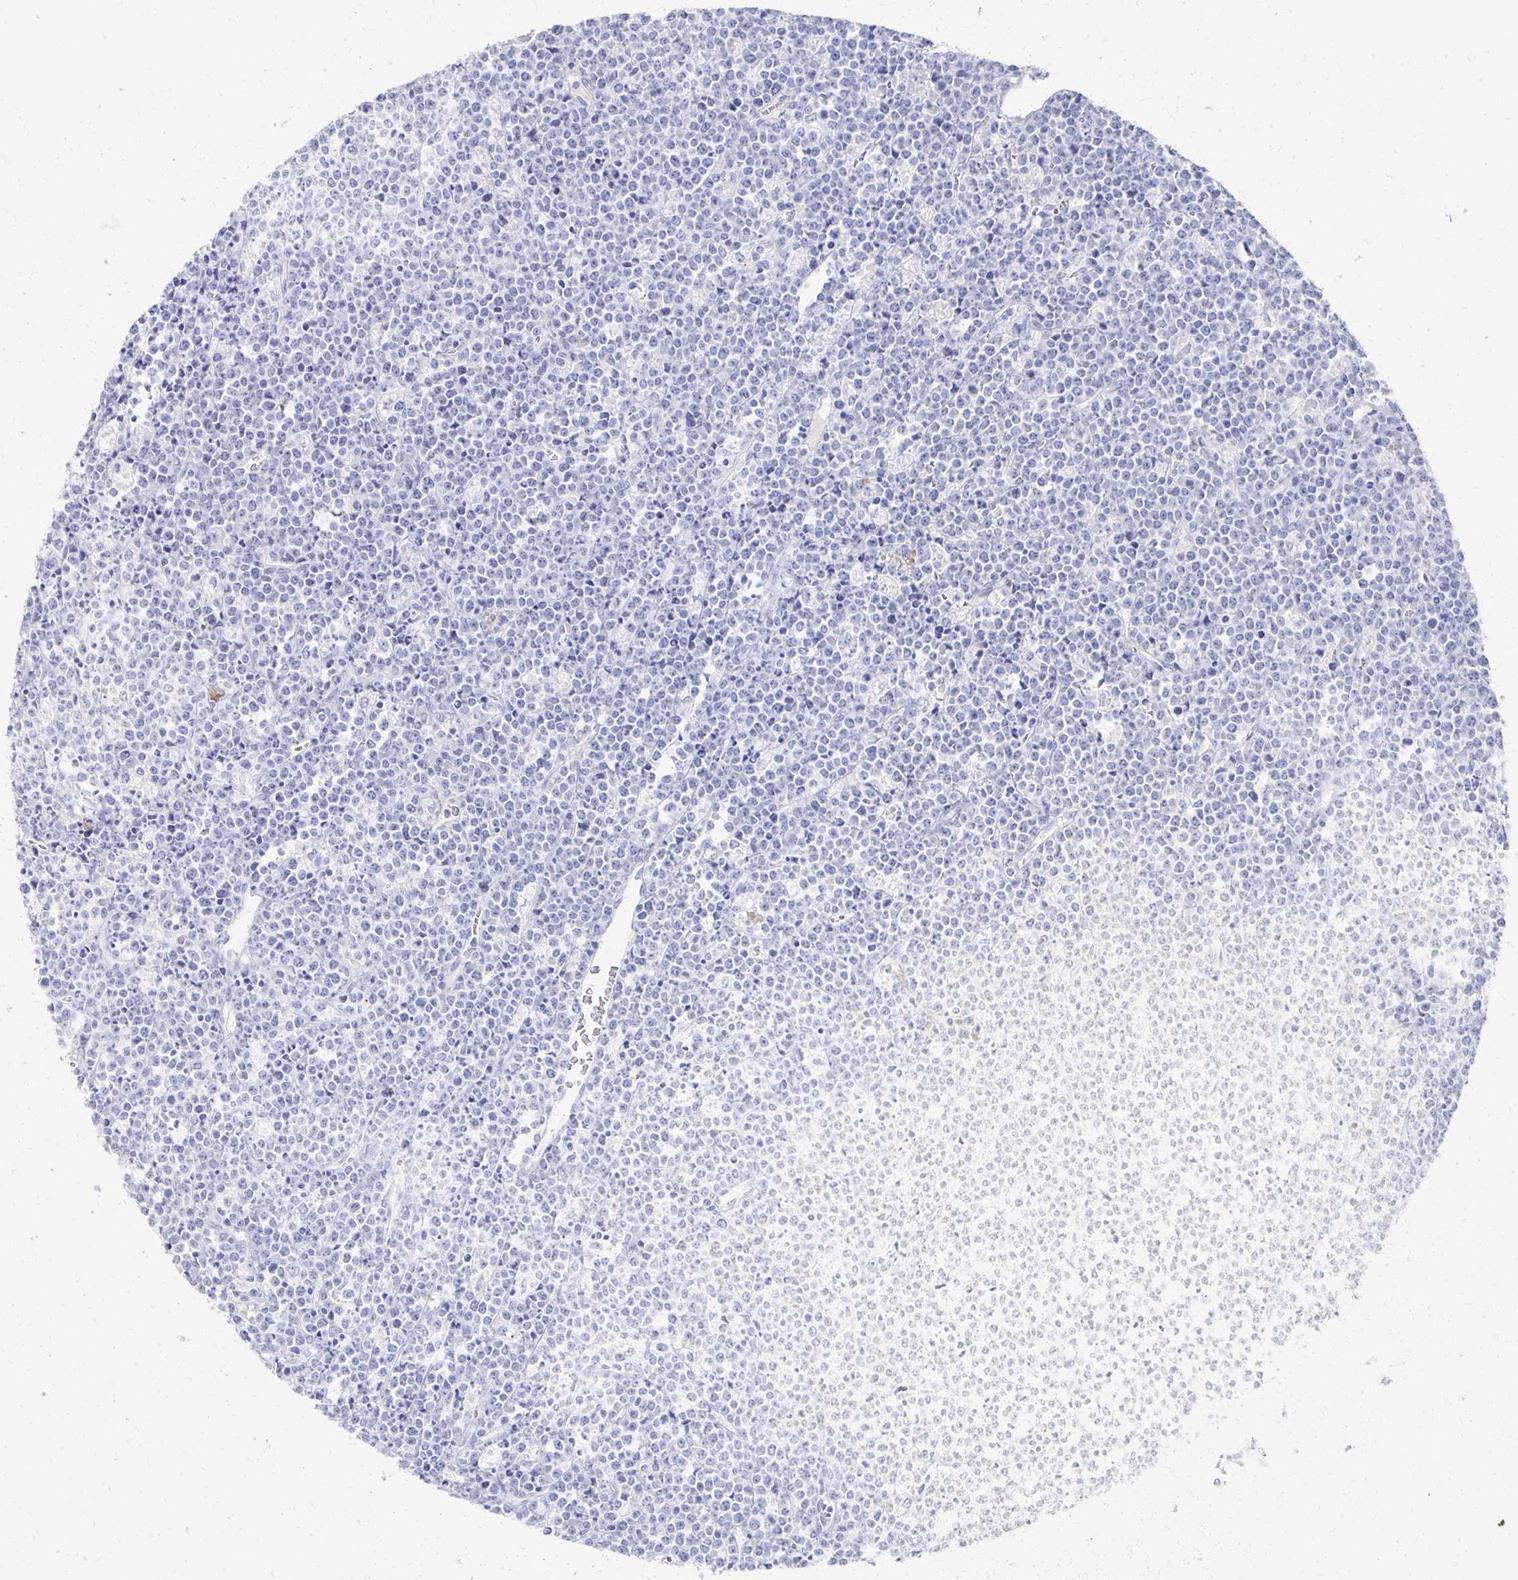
{"staining": {"intensity": "negative", "quantity": "none", "location": "none"}, "tissue": "lymphoma", "cell_type": "Tumor cells", "image_type": "cancer", "snomed": [{"axis": "morphology", "description": "Malignant lymphoma, non-Hodgkin's type, High grade"}, {"axis": "topography", "description": "Ovary"}], "caption": "Immunohistochemistry (IHC) micrograph of human high-grade malignant lymphoma, non-Hodgkin's type stained for a protein (brown), which demonstrates no staining in tumor cells.", "gene": "PRR20A", "patient": {"sex": "female", "age": 56}}